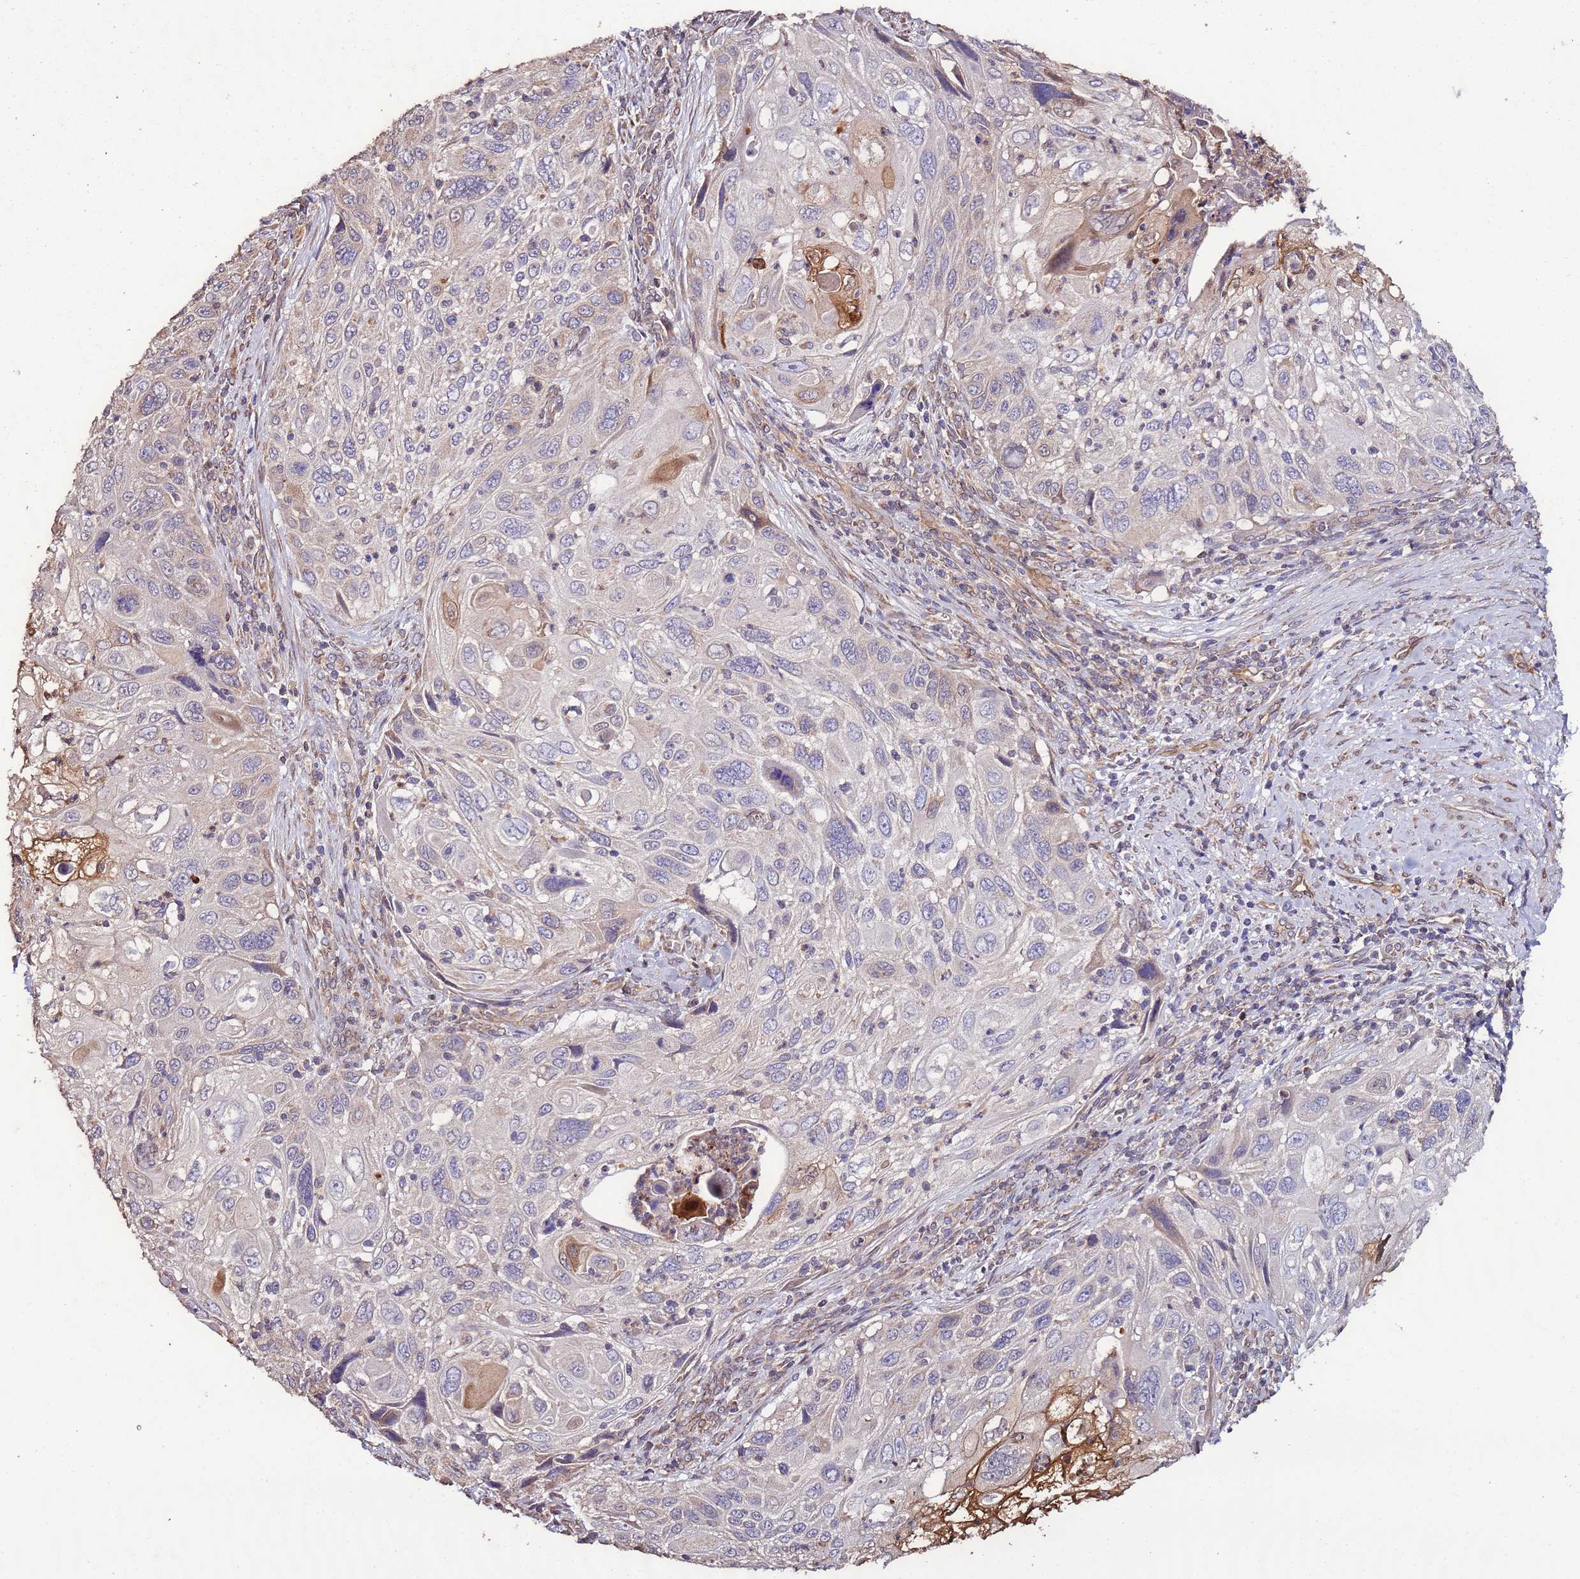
{"staining": {"intensity": "moderate", "quantity": "<25%", "location": "cytoplasmic/membranous"}, "tissue": "cervical cancer", "cell_type": "Tumor cells", "image_type": "cancer", "snomed": [{"axis": "morphology", "description": "Squamous cell carcinoma, NOS"}, {"axis": "topography", "description": "Cervix"}], "caption": "Cervical squamous cell carcinoma stained with immunohistochemistry shows moderate cytoplasmic/membranous expression in about <25% of tumor cells.", "gene": "SLC41A3", "patient": {"sex": "female", "age": 70}}